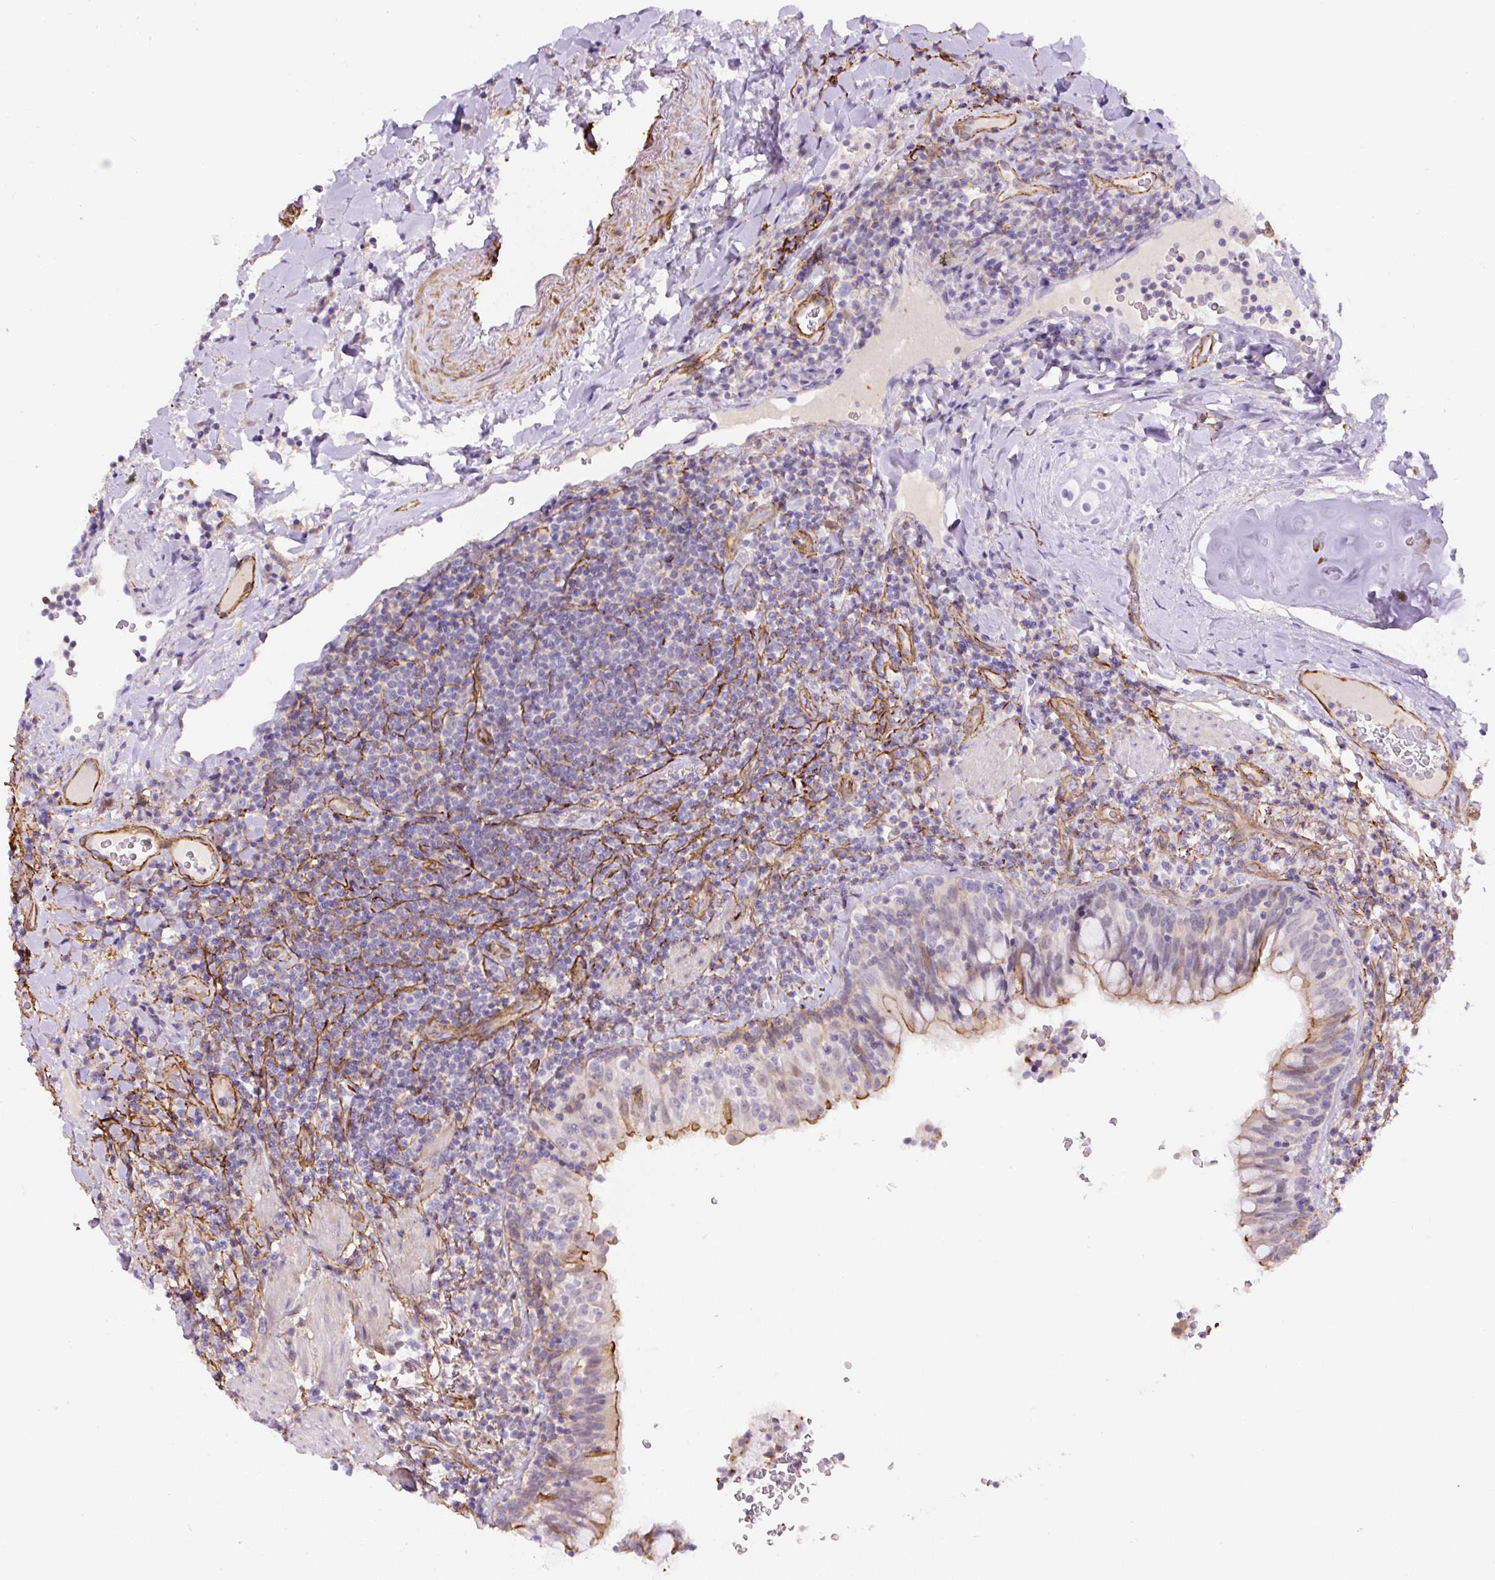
{"staining": {"intensity": "negative", "quantity": "none", "location": "none"}, "tissue": "lymphoma", "cell_type": "Tumor cells", "image_type": "cancer", "snomed": [{"axis": "morphology", "description": "Malignant lymphoma, non-Hodgkin's type, Low grade"}, {"axis": "topography", "description": "Lung"}], "caption": "There is no significant expression in tumor cells of lymphoma. (Brightfield microscopy of DAB (3,3'-diaminobenzidine) immunohistochemistry at high magnification).", "gene": "B3GALT5", "patient": {"sex": "female", "age": 71}}